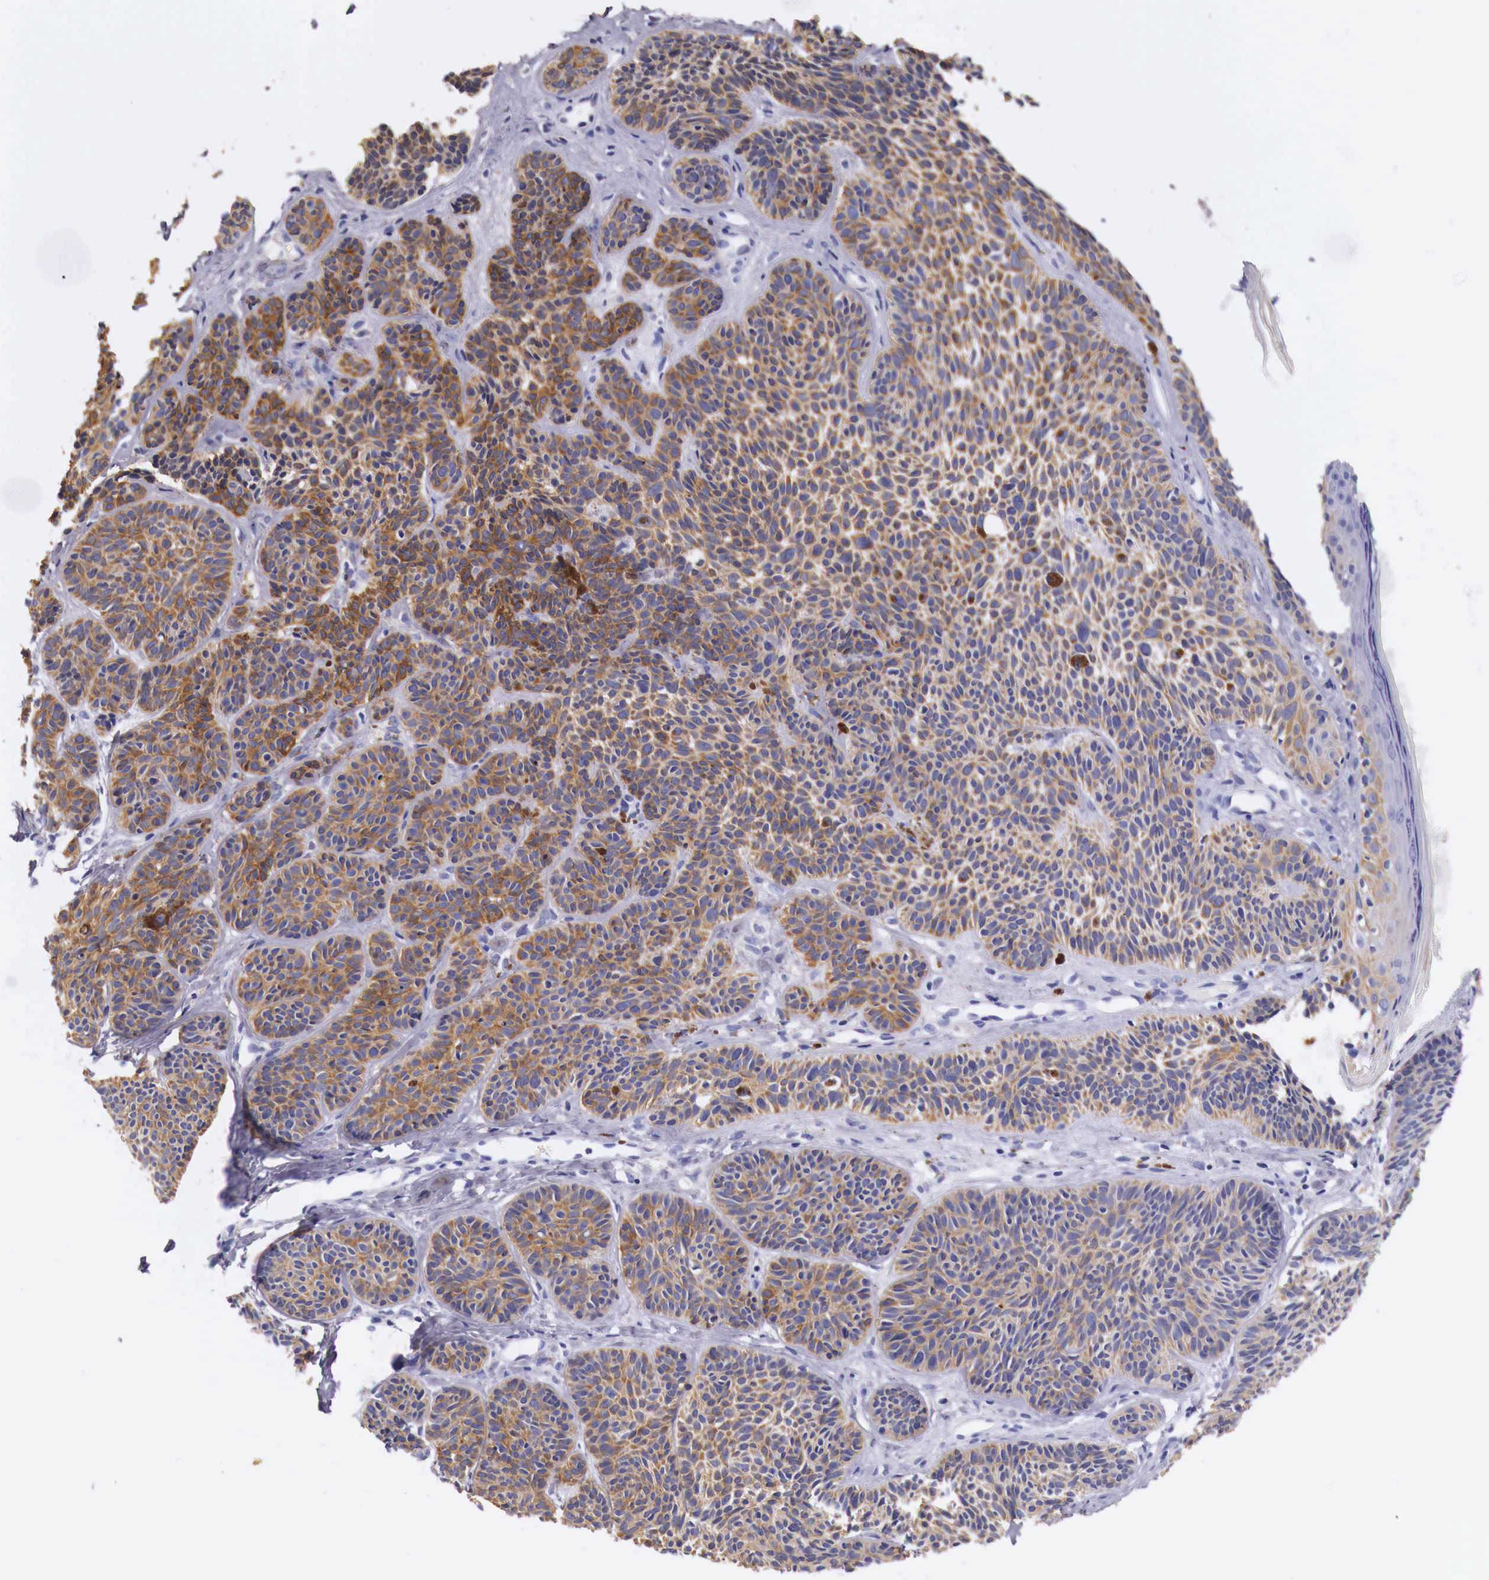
{"staining": {"intensity": "moderate", "quantity": ">75%", "location": "cytoplasmic/membranous"}, "tissue": "skin cancer", "cell_type": "Tumor cells", "image_type": "cancer", "snomed": [{"axis": "morphology", "description": "Basal cell carcinoma"}, {"axis": "topography", "description": "Skin"}], "caption": "IHC histopathology image of skin cancer stained for a protein (brown), which demonstrates medium levels of moderate cytoplasmic/membranous expression in approximately >75% of tumor cells.", "gene": "NREP", "patient": {"sex": "female", "age": 62}}